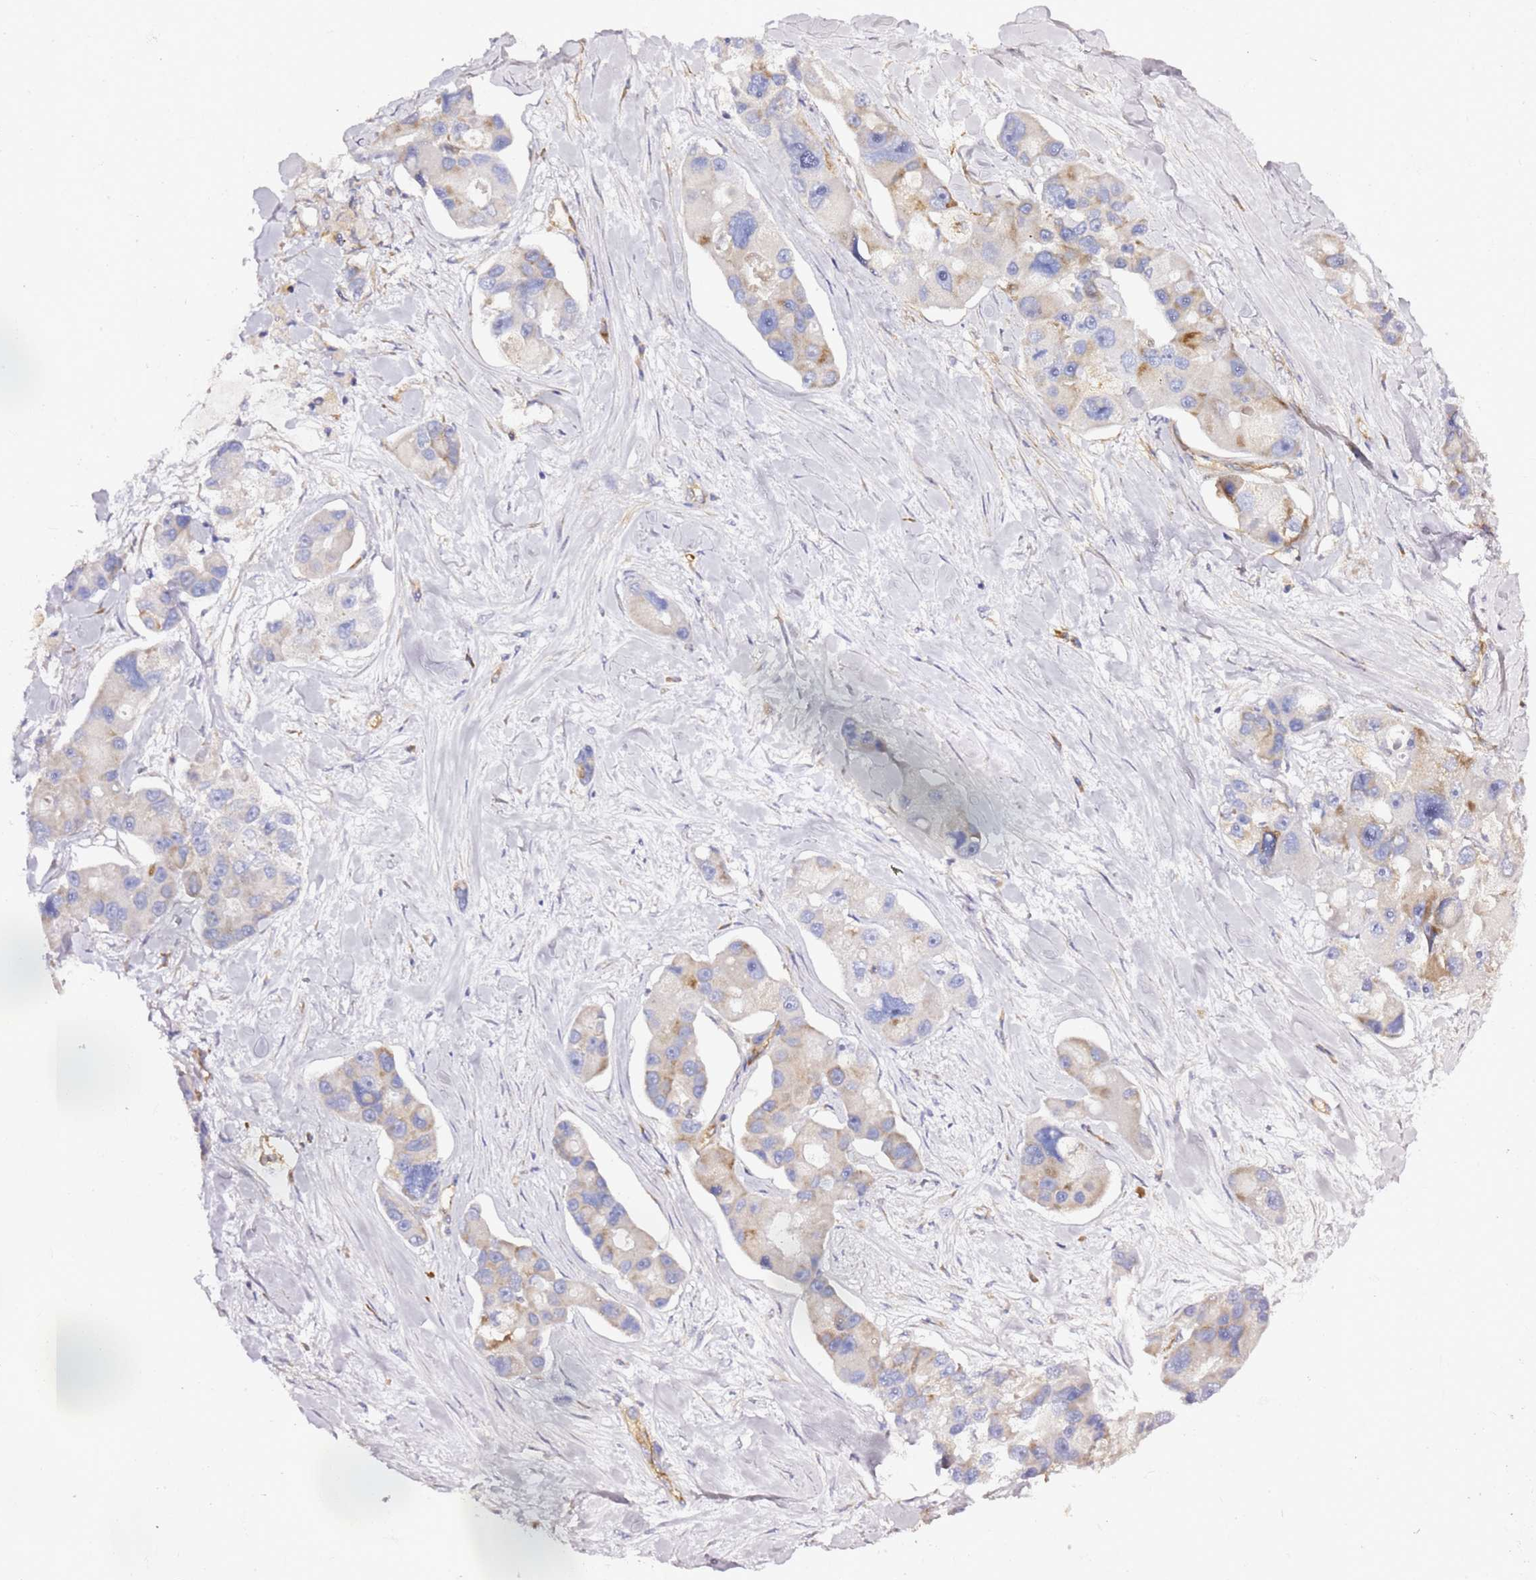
{"staining": {"intensity": "weak", "quantity": "<25%", "location": "cytoplasmic/membranous"}, "tissue": "lung cancer", "cell_type": "Tumor cells", "image_type": "cancer", "snomed": [{"axis": "morphology", "description": "Adenocarcinoma, NOS"}, {"axis": "topography", "description": "Lung"}], "caption": "Immunohistochemistry histopathology image of lung adenocarcinoma stained for a protein (brown), which shows no expression in tumor cells.", "gene": "KIF7", "patient": {"sex": "female", "age": 54}}